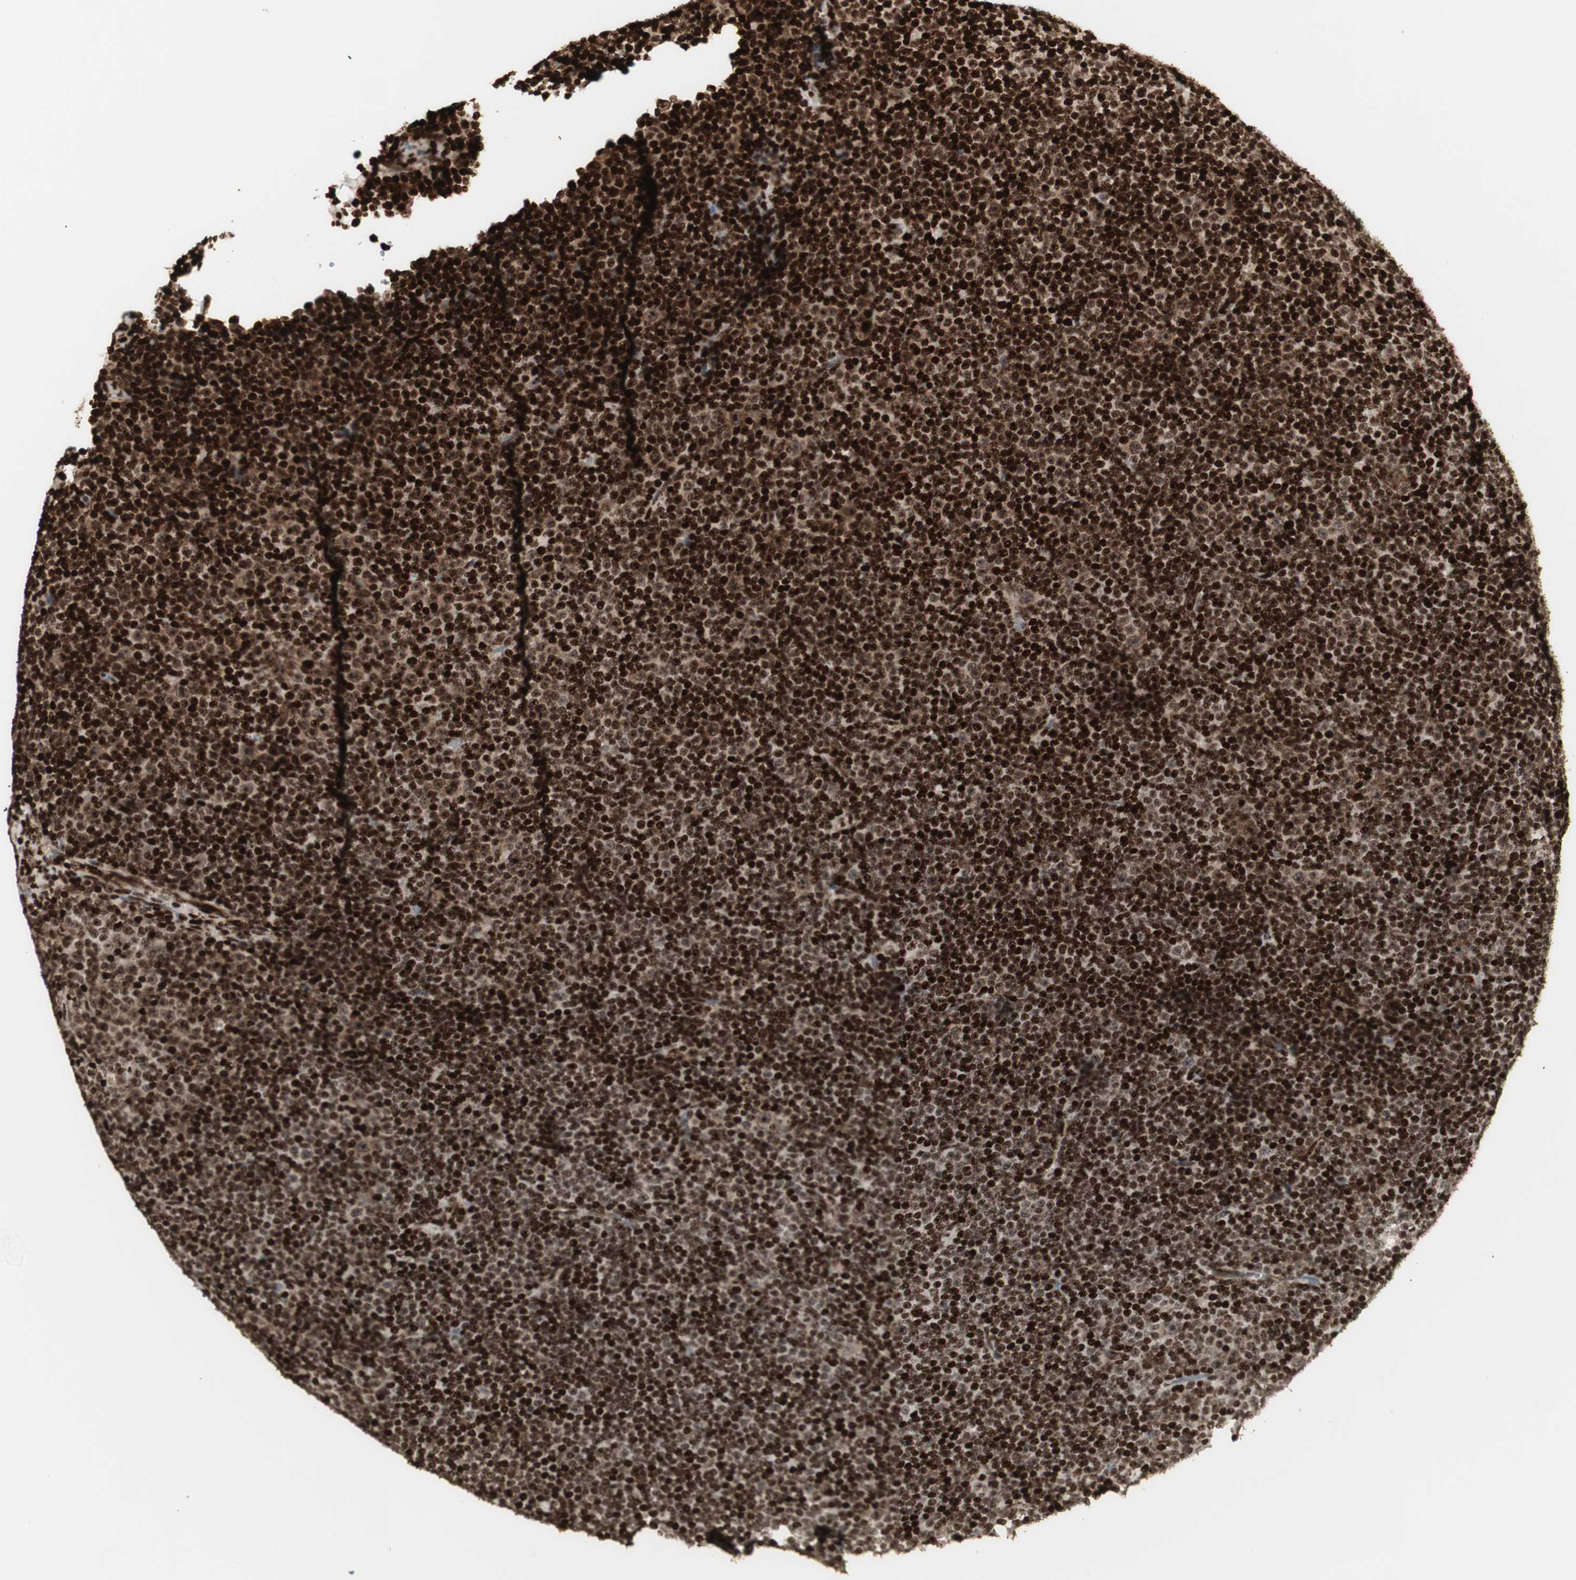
{"staining": {"intensity": "strong", "quantity": ">75%", "location": "cytoplasmic/membranous,nuclear"}, "tissue": "lymphoma", "cell_type": "Tumor cells", "image_type": "cancer", "snomed": [{"axis": "morphology", "description": "Malignant lymphoma, non-Hodgkin's type, Low grade"}, {"axis": "topography", "description": "Lymph node"}], "caption": "Immunohistochemistry (IHC) histopathology image of neoplastic tissue: human lymphoma stained using immunohistochemistry demonstrates high levels of strong protein expression localized specifically in the cytoplasmic/membranous and nuclear of tumor cells, appearing as a cytoplasmic/membranous and nuclear brown color.", "gene": "NCAPD2", "patient": {"sex": "female", "age": 67}}